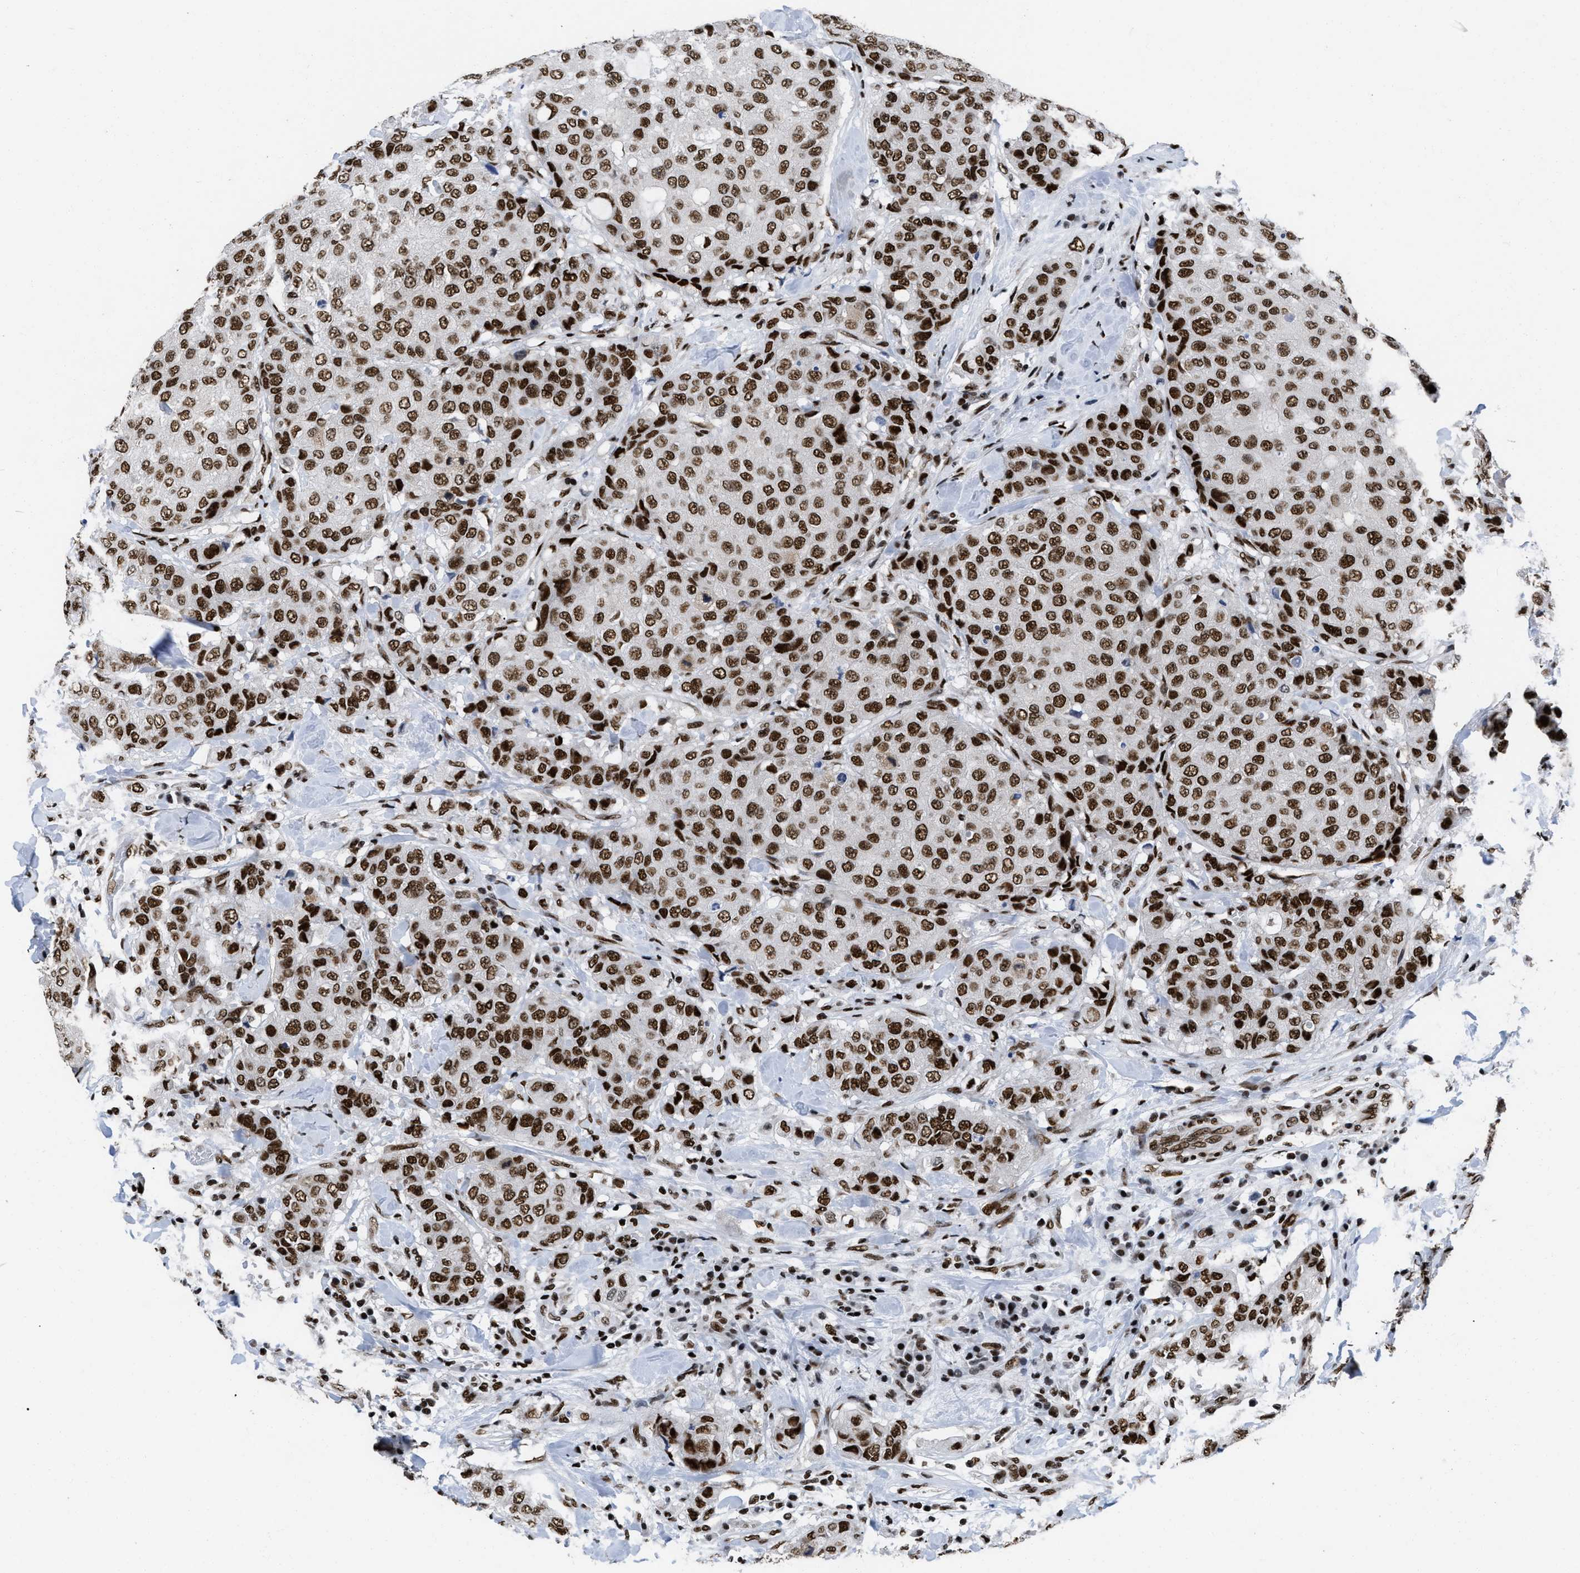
{"staining": {"intensity": "strong", "quantity": ">75%", "location": "nuclear"}, "tissue": "breast cancer", "cell_type": "Tumor cells", "image_type": "cancer", "snomed": [{"axis": "morphology", "description": "Duct carcinoma"}, {"axis": "topography", "description": "Breast"}], "caption": "Breast intraductal carcinoma stained with a protein marker demonstrates strong staining in tumor cells.", "gene": "CREB1", "patient": {"sex": "female", "age": 27}}